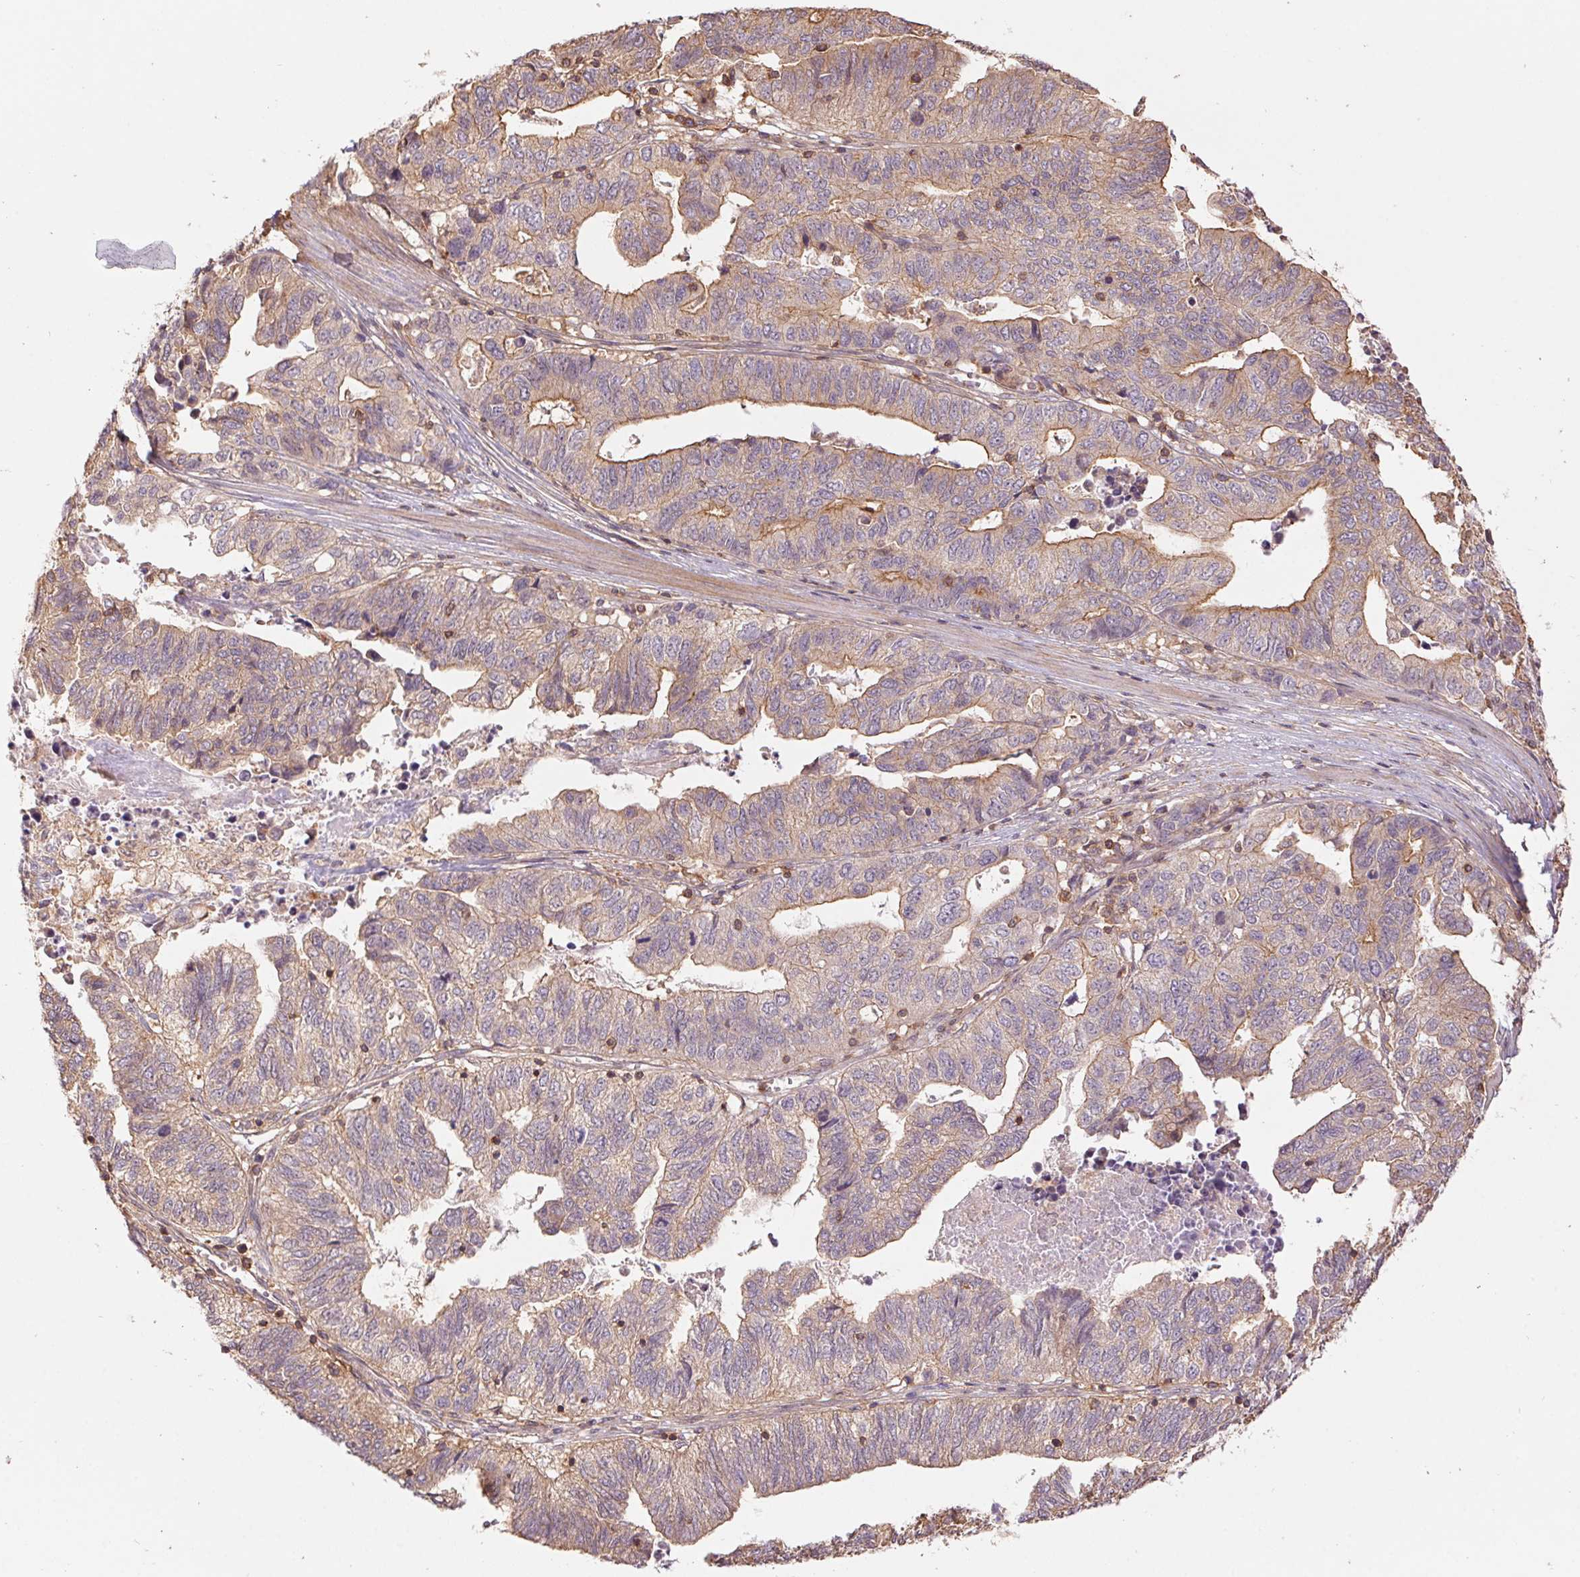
{"staining": {"intensity": "moderate", "quantity": "25%-75%", "location": "cytoplasmic/membranous"}, "tissue": "stomach cancer", "cell_type": "Tumor cells", "image_type": "cancer", "snomed": [{"axis": "morphology", "description": "Adenocarcinoma, NOS"}, {"axis": "topography", "description": "Stomach, upper"}], "caption": "A histopathology image showing moderate cytoplasmic/membranous expression in approximately 25%-75% of tumor cells in stomach cancer (adenocarcinoma), as visualized by brown immunohistochemical staining.", "gene": "TUBA3D", "patient": {"sex": "female", "age": 67}}